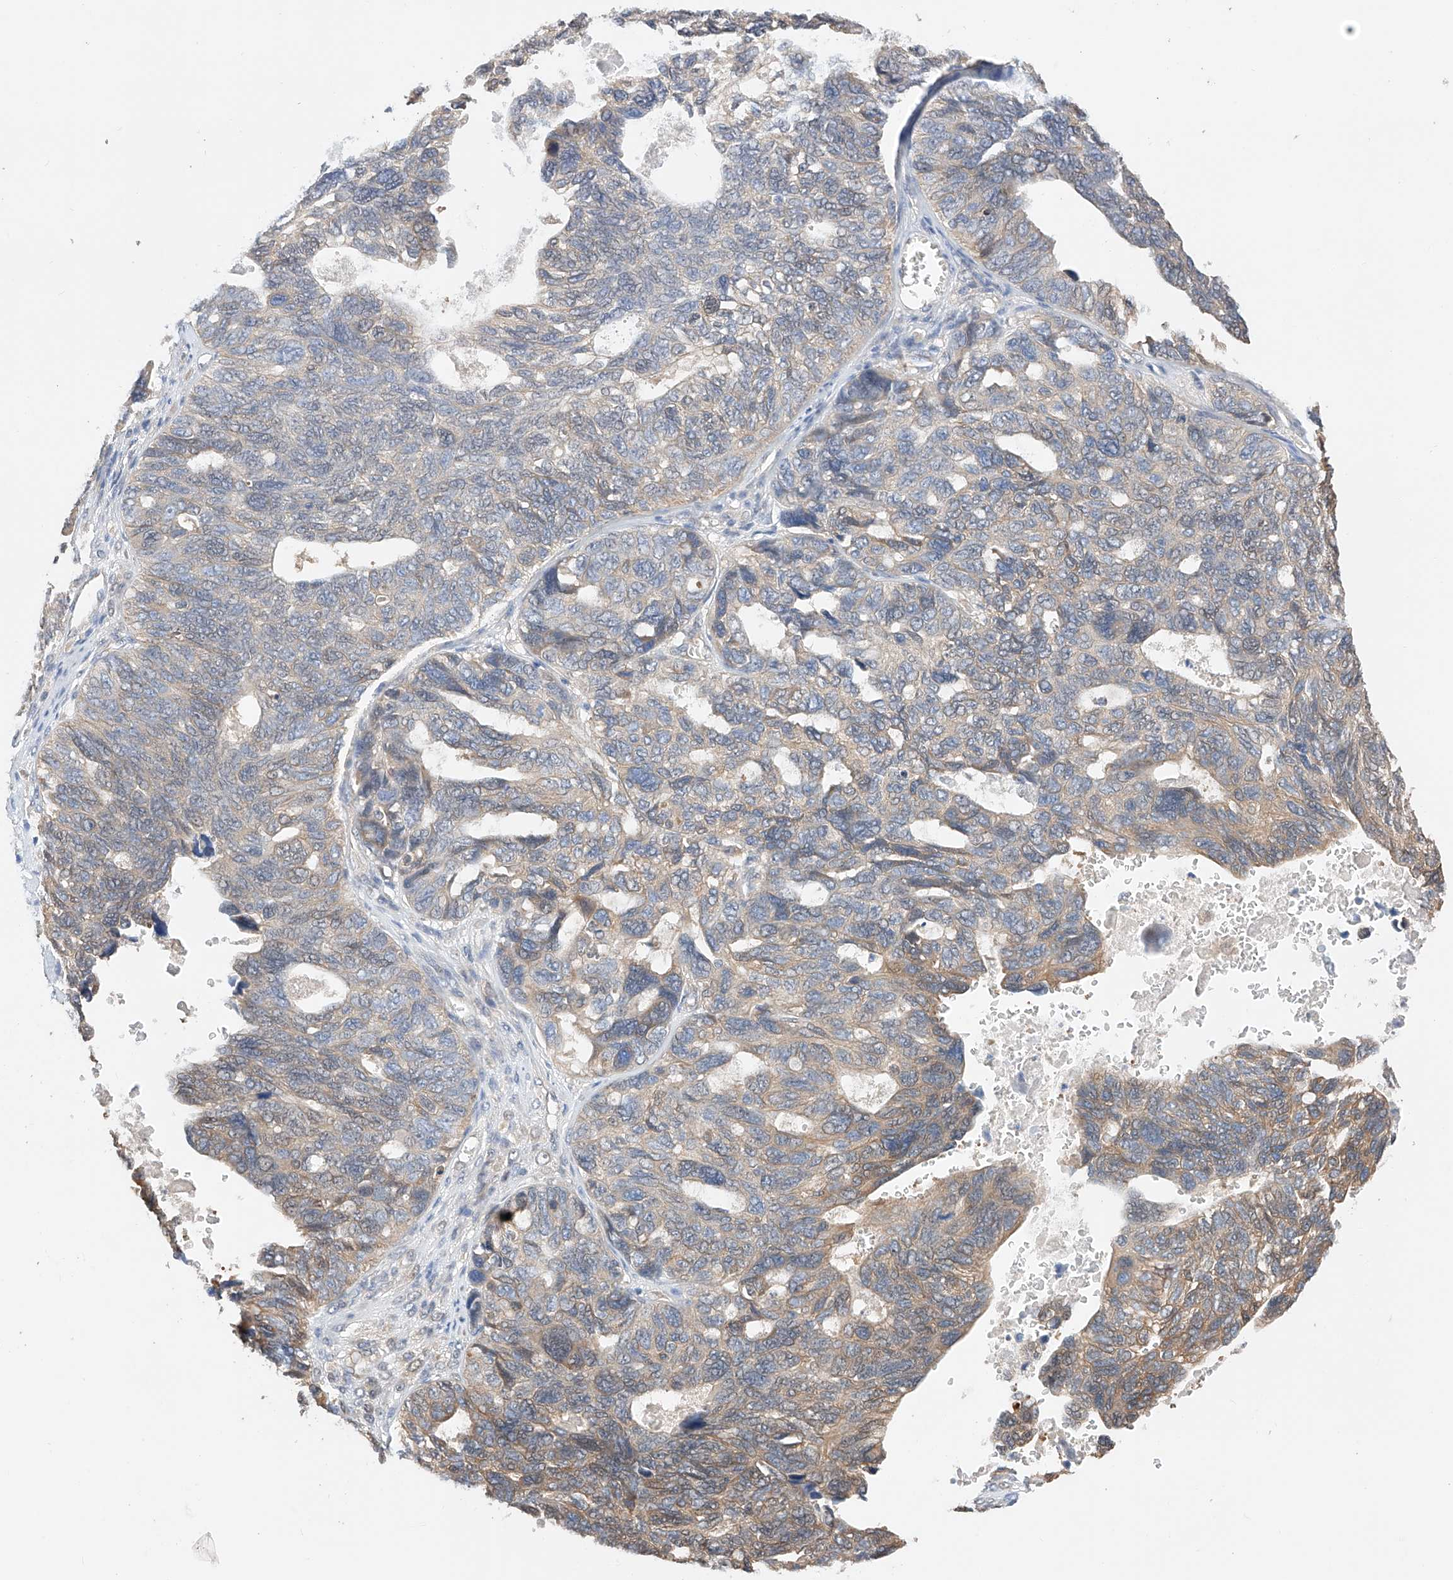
{"staining": {"intensity": "weak", "quantity": "25%-75%", "location": "cytoplasmic/membranous"}, "tissue": "ovarian cancer", "cell_type": "Tumor cells", "image_type": "cancer", "snomed": [{"axis": "morphology", "description": "Cystadenocarcinoma, serous, NOS"}, {"axis": "topography", "description": "Ovary"}], "caption": "The histopathology image reveals staining of ovarian cancer, revealing weak cytoplasmic/membranous protein expression (brown color) within tumor cells. Using DAB (brown) and hematoxylin (blue) stains, captured at high magnification using brightfield microscopy.", "gene": "ZSCAN4", "patient": {"sex": "female", "age": 79}}